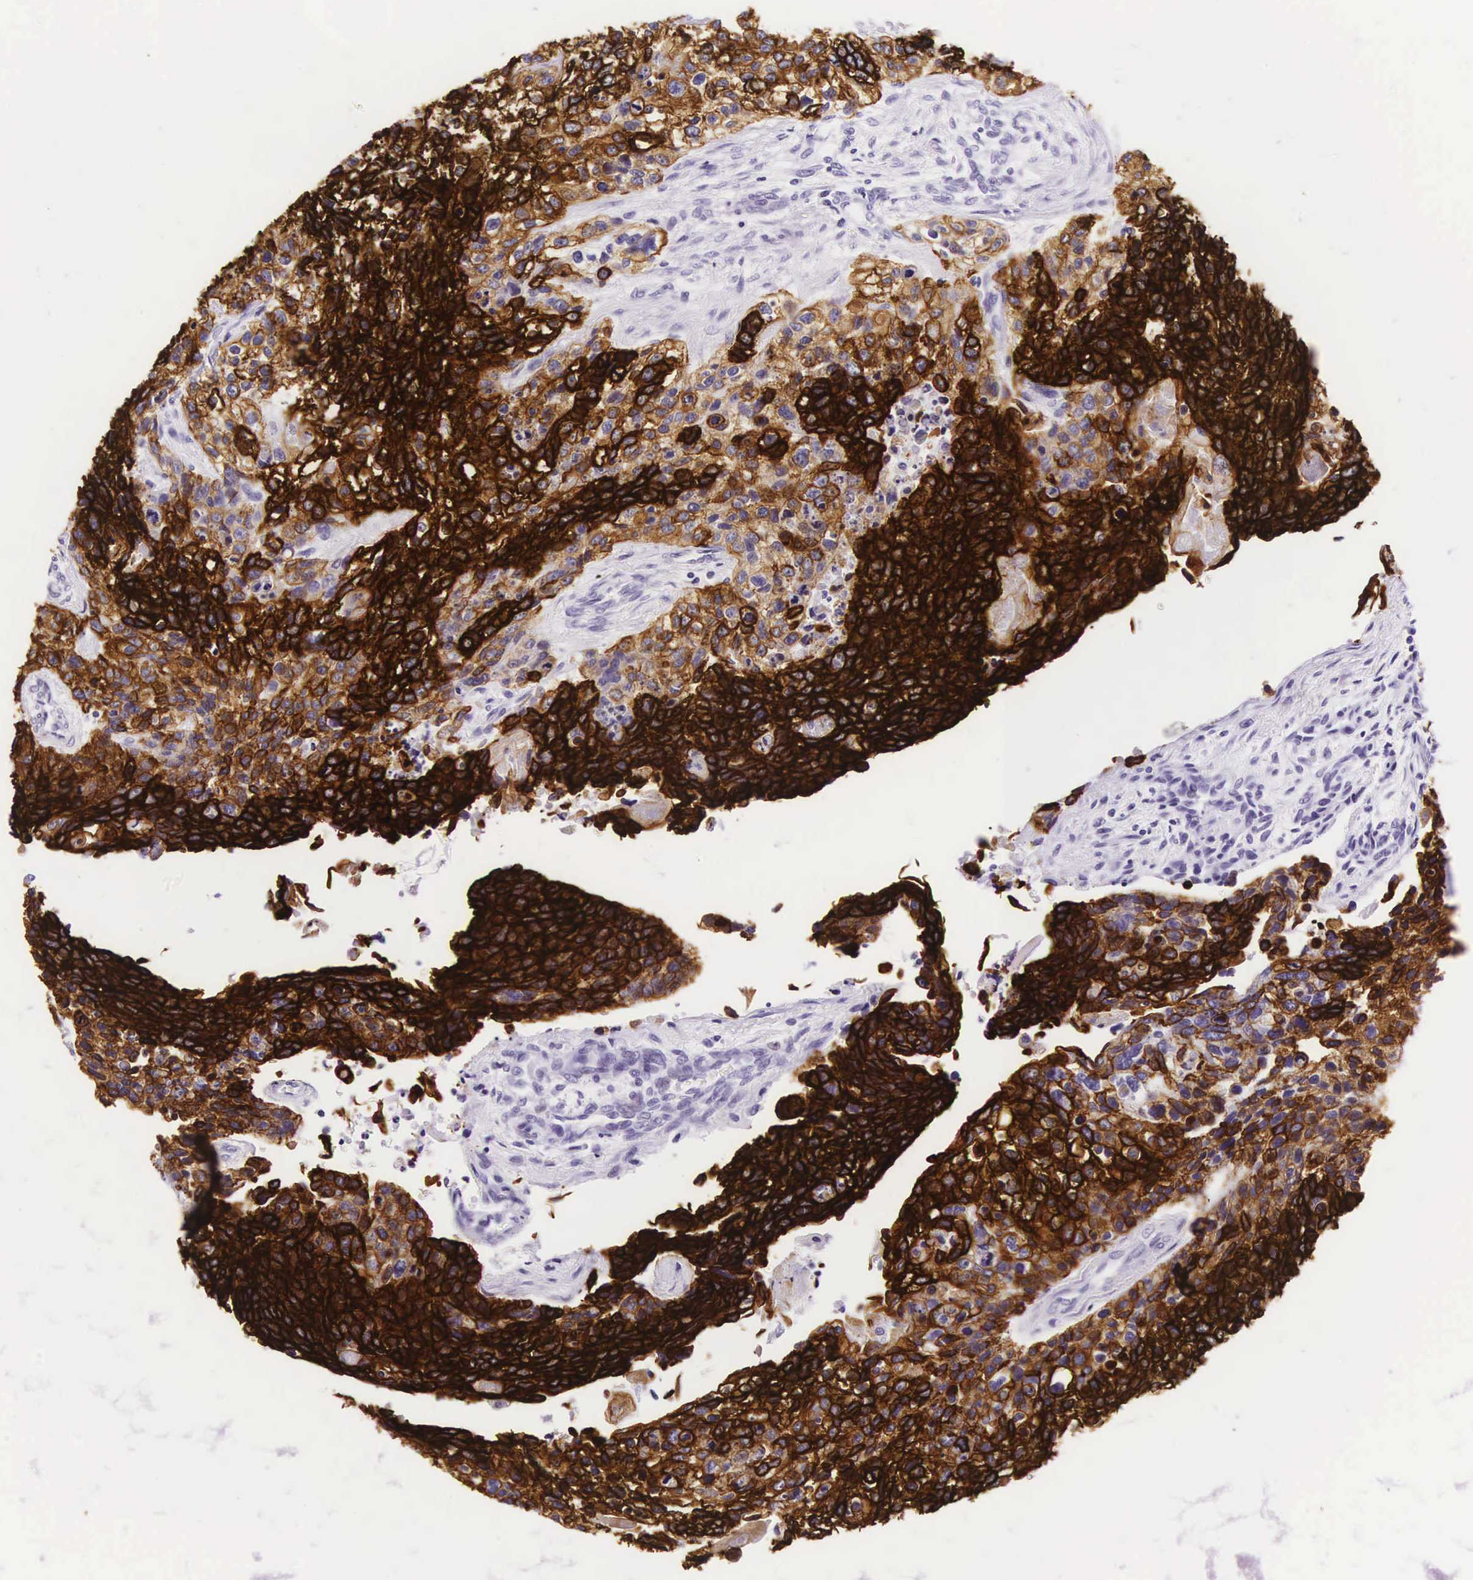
{"staining": {"intensity": "strong", "quantity": ">75%", "location": "cytoplasmic/membranous"}, "tissue": "lung cancer", "cell_type": "Tumor cells", "image_type": "cancer", "snomed": [{"axis": "morphology", "description": "Squamous cell carcinoma, NOS"}, {"axis": "topography", "description": "Lymph node"}, {"axis": "topography", "description": "Lung"}], "caption": "This micrograph displays squamous cell carcinoma (lung) stained with immunohistochemistry (IHC) to label a protein in brown. The cytoplasmic/membranous of tumor cells show strong positivity for the protein. Nuclei are counter-stained blue.", "gene": "KRT18", "patient": {"sex": "male", "age": 74}}